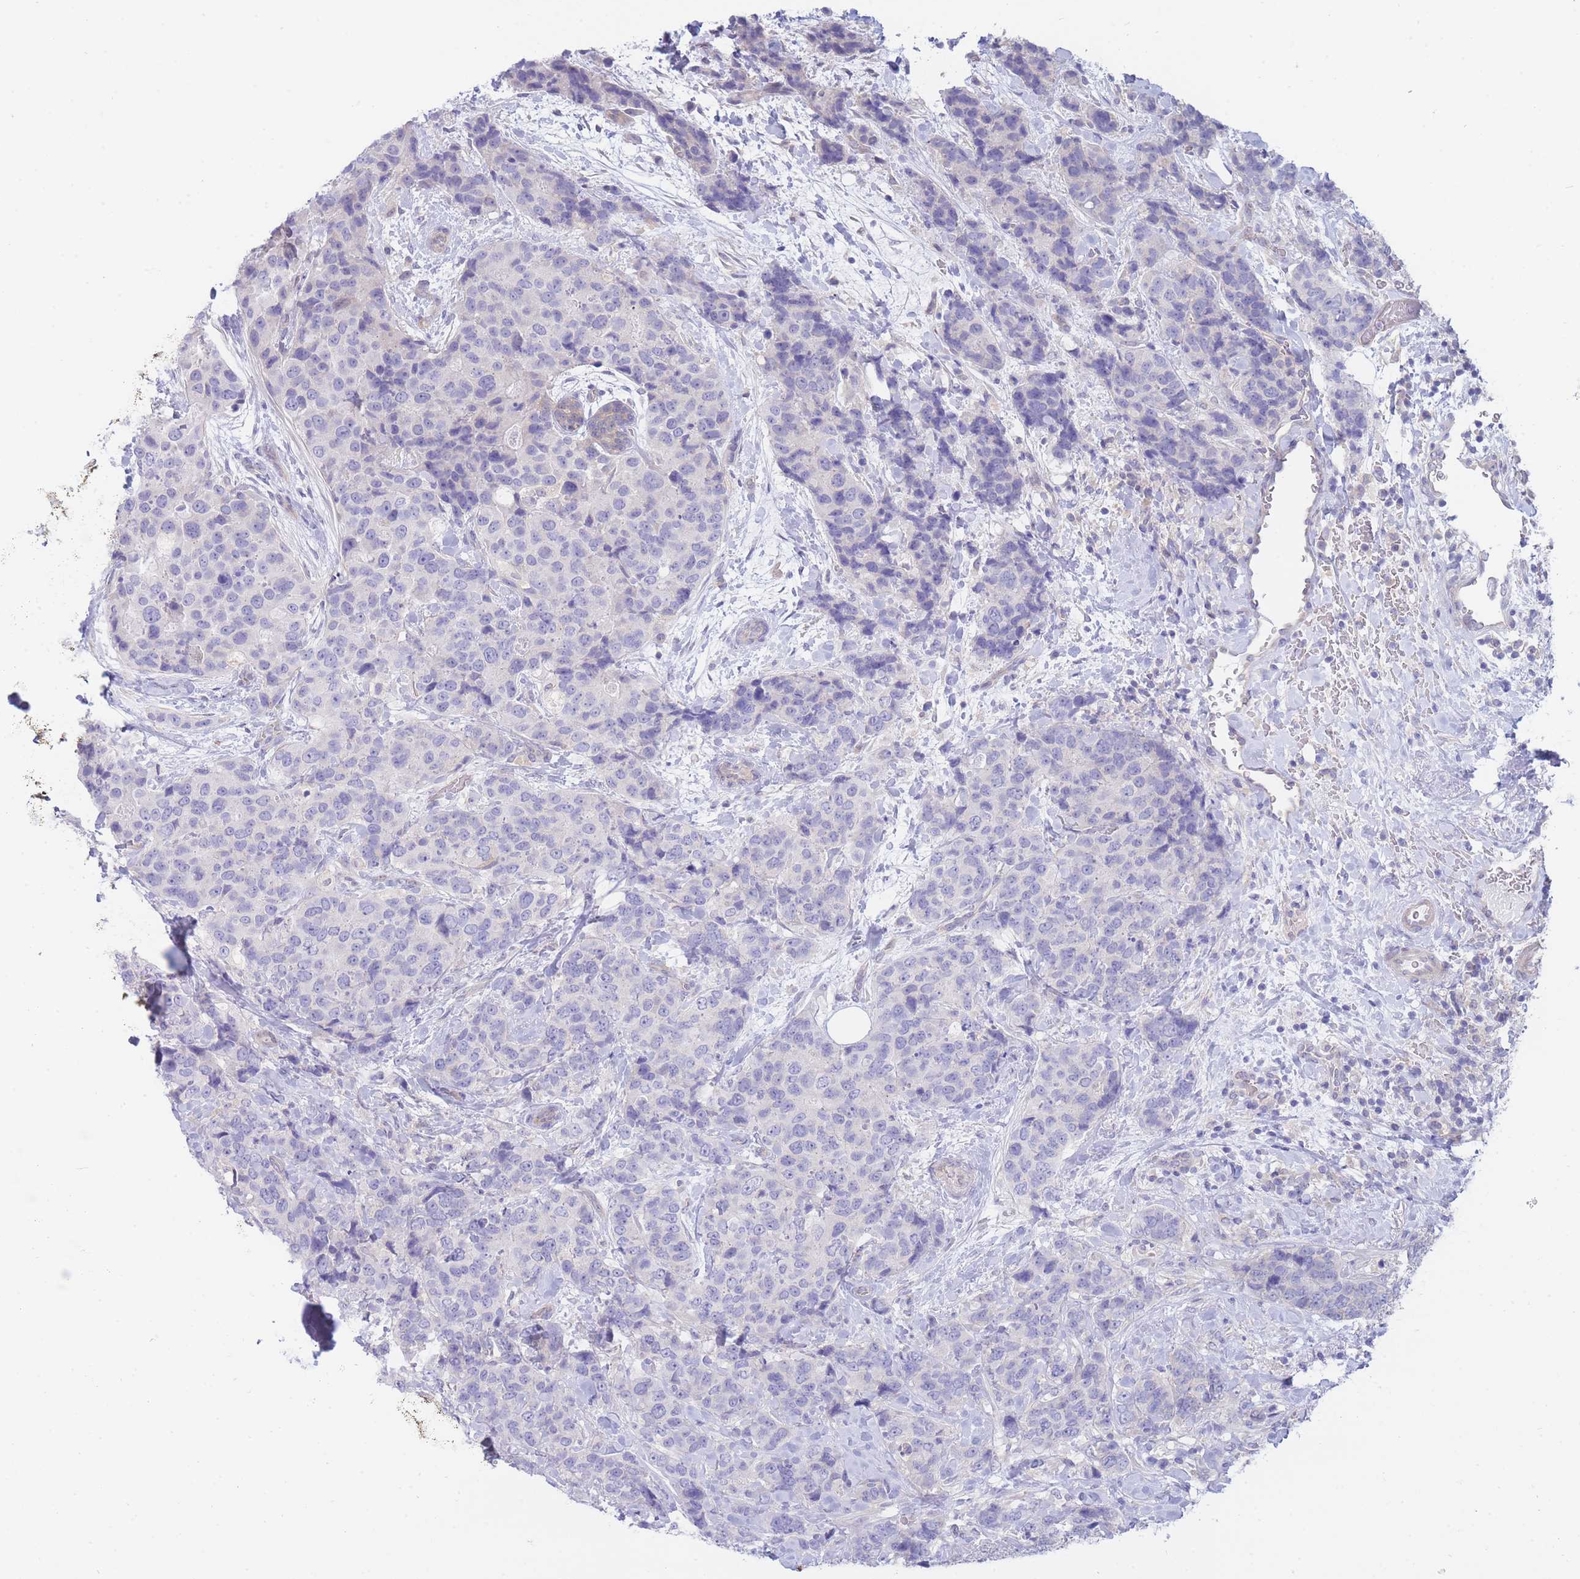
{"staining": {"intensity": "negative", "quantity": "none", "location": "none"}, "tissue": "breast cancer", "cell_type": "Tumor cells", "image_type": "cancer", "snomed": [{"axis": "morphology", "description": "Lobular carcinoma"}, {"axis": "topography", "description": "Breast"}], "caption": "Lobular carcinoma (breast) stained for a protein using immunohistochemistry reveals no staining tumor cells.", "gene": "SUGT1", "patient": {"sex": "female", "age": 59}}